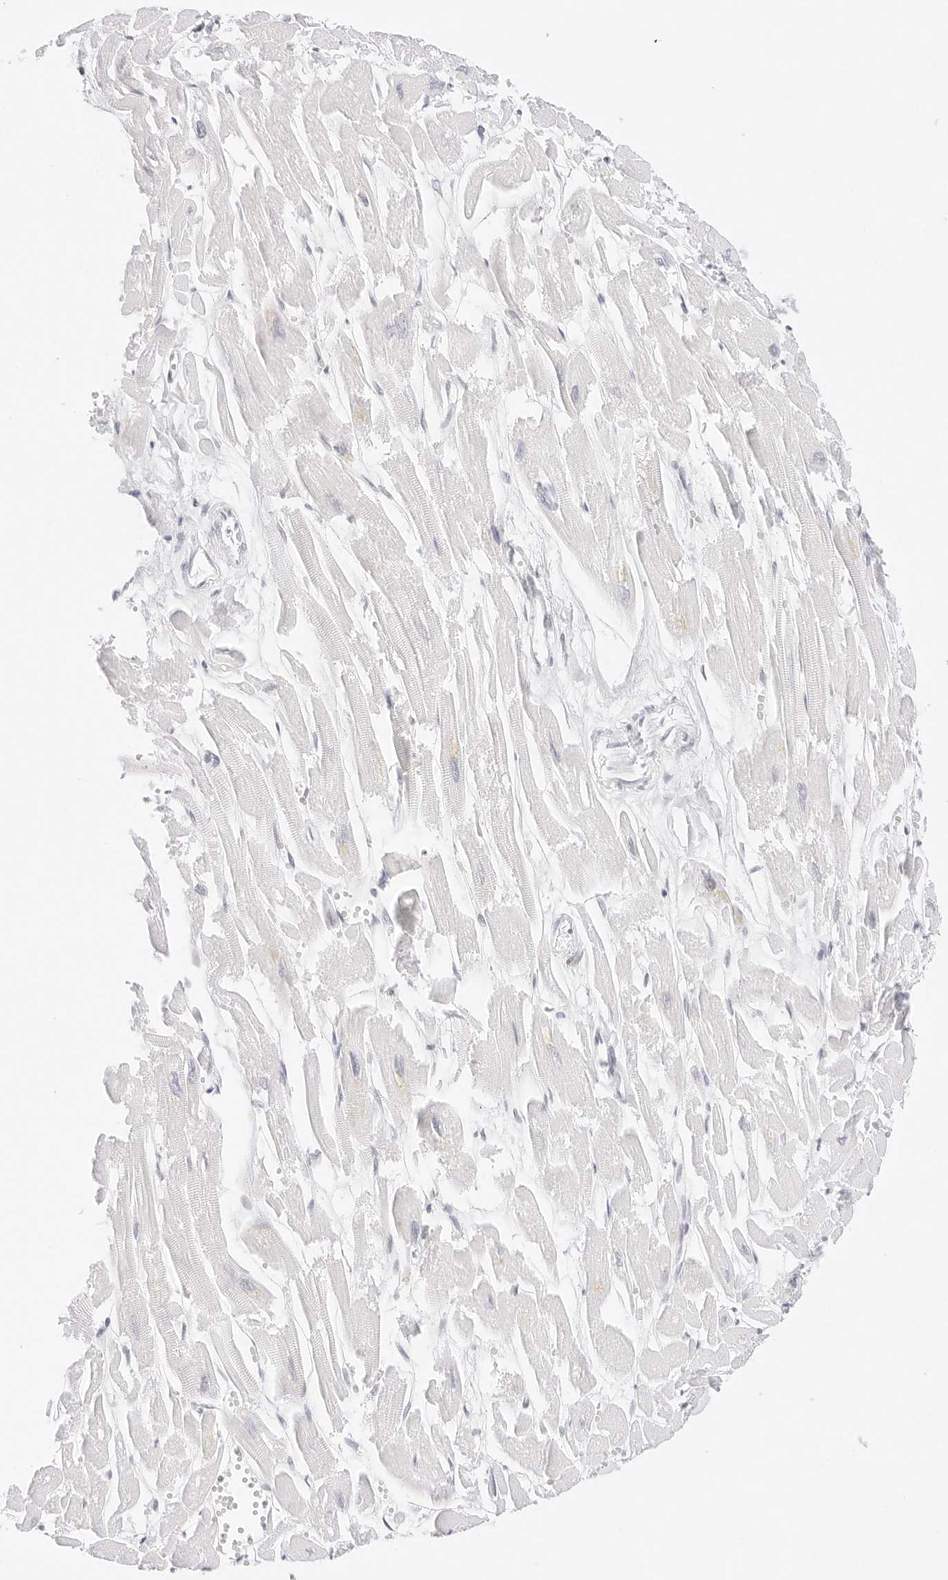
{"staining": {"intensity": "negative", "quantity": "none", "location": "none"}, "tissue": "heart muscle", "cell_type": "Cardiomyocytes", "image_type": "normal", "snomed": [{"axis": "morphology", "description": "Normal tissue, NOS"}, {"axis": "topography", "description": "Heart"}], "caption": "Cardiomyocytes are negative for brown protein staining in normal heart muscle. Brightfield microscopy of IHC stained with DAB (3,3'-diaminobenzidine) (brown) and hematoxylin (blue), captured at high magnification.", "gene": "CDH1", "patient": {"sex": "male", "age": 54}}